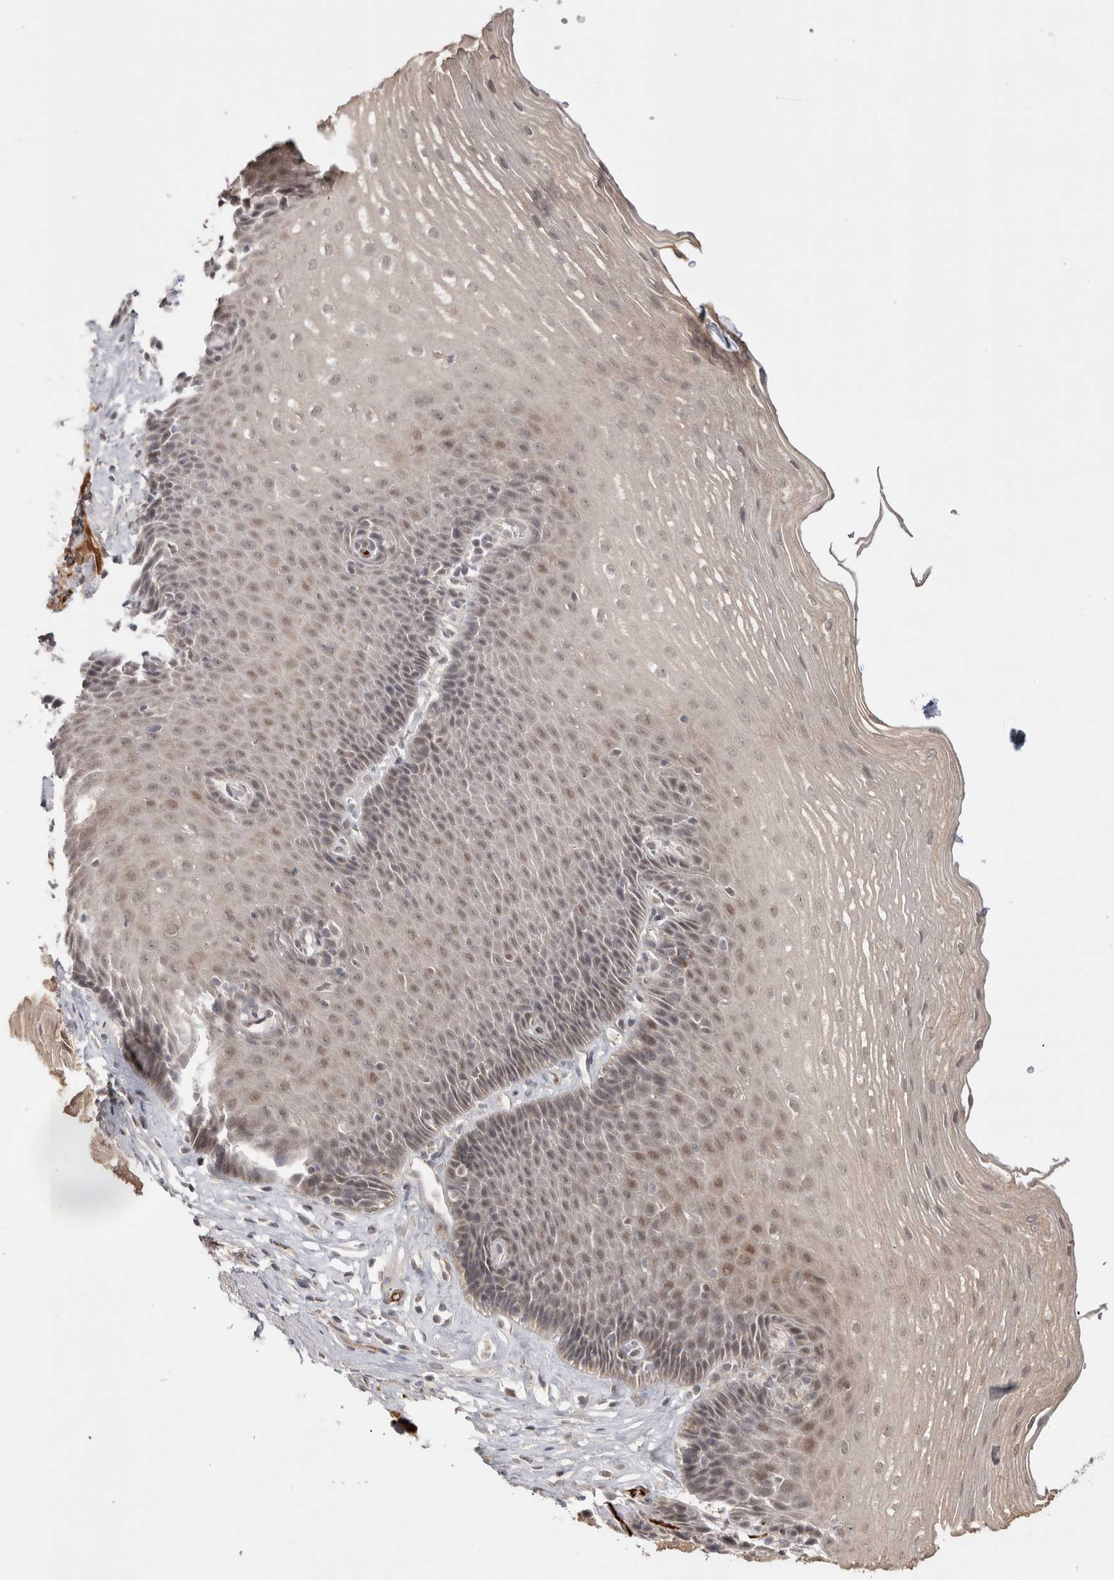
{"staining": {"intensity": "weak", "quantity": "<25%", "location": "nuclear"}, "tissue": "esophagus", "cell_type": "Squamous epithelial cells", "image_type": "normal", "snomed": [{"axis": "morphology", "description": "Normal tissue, NOS"}, {"axis": "topography", "description": "Esophagus"}], "caption": "Esophagus stained for a protein using IHC exhibits no positivity squamous epithelial cells.", "gene": "ZNF318", "patient": {"sex": "female", "age": 66}}